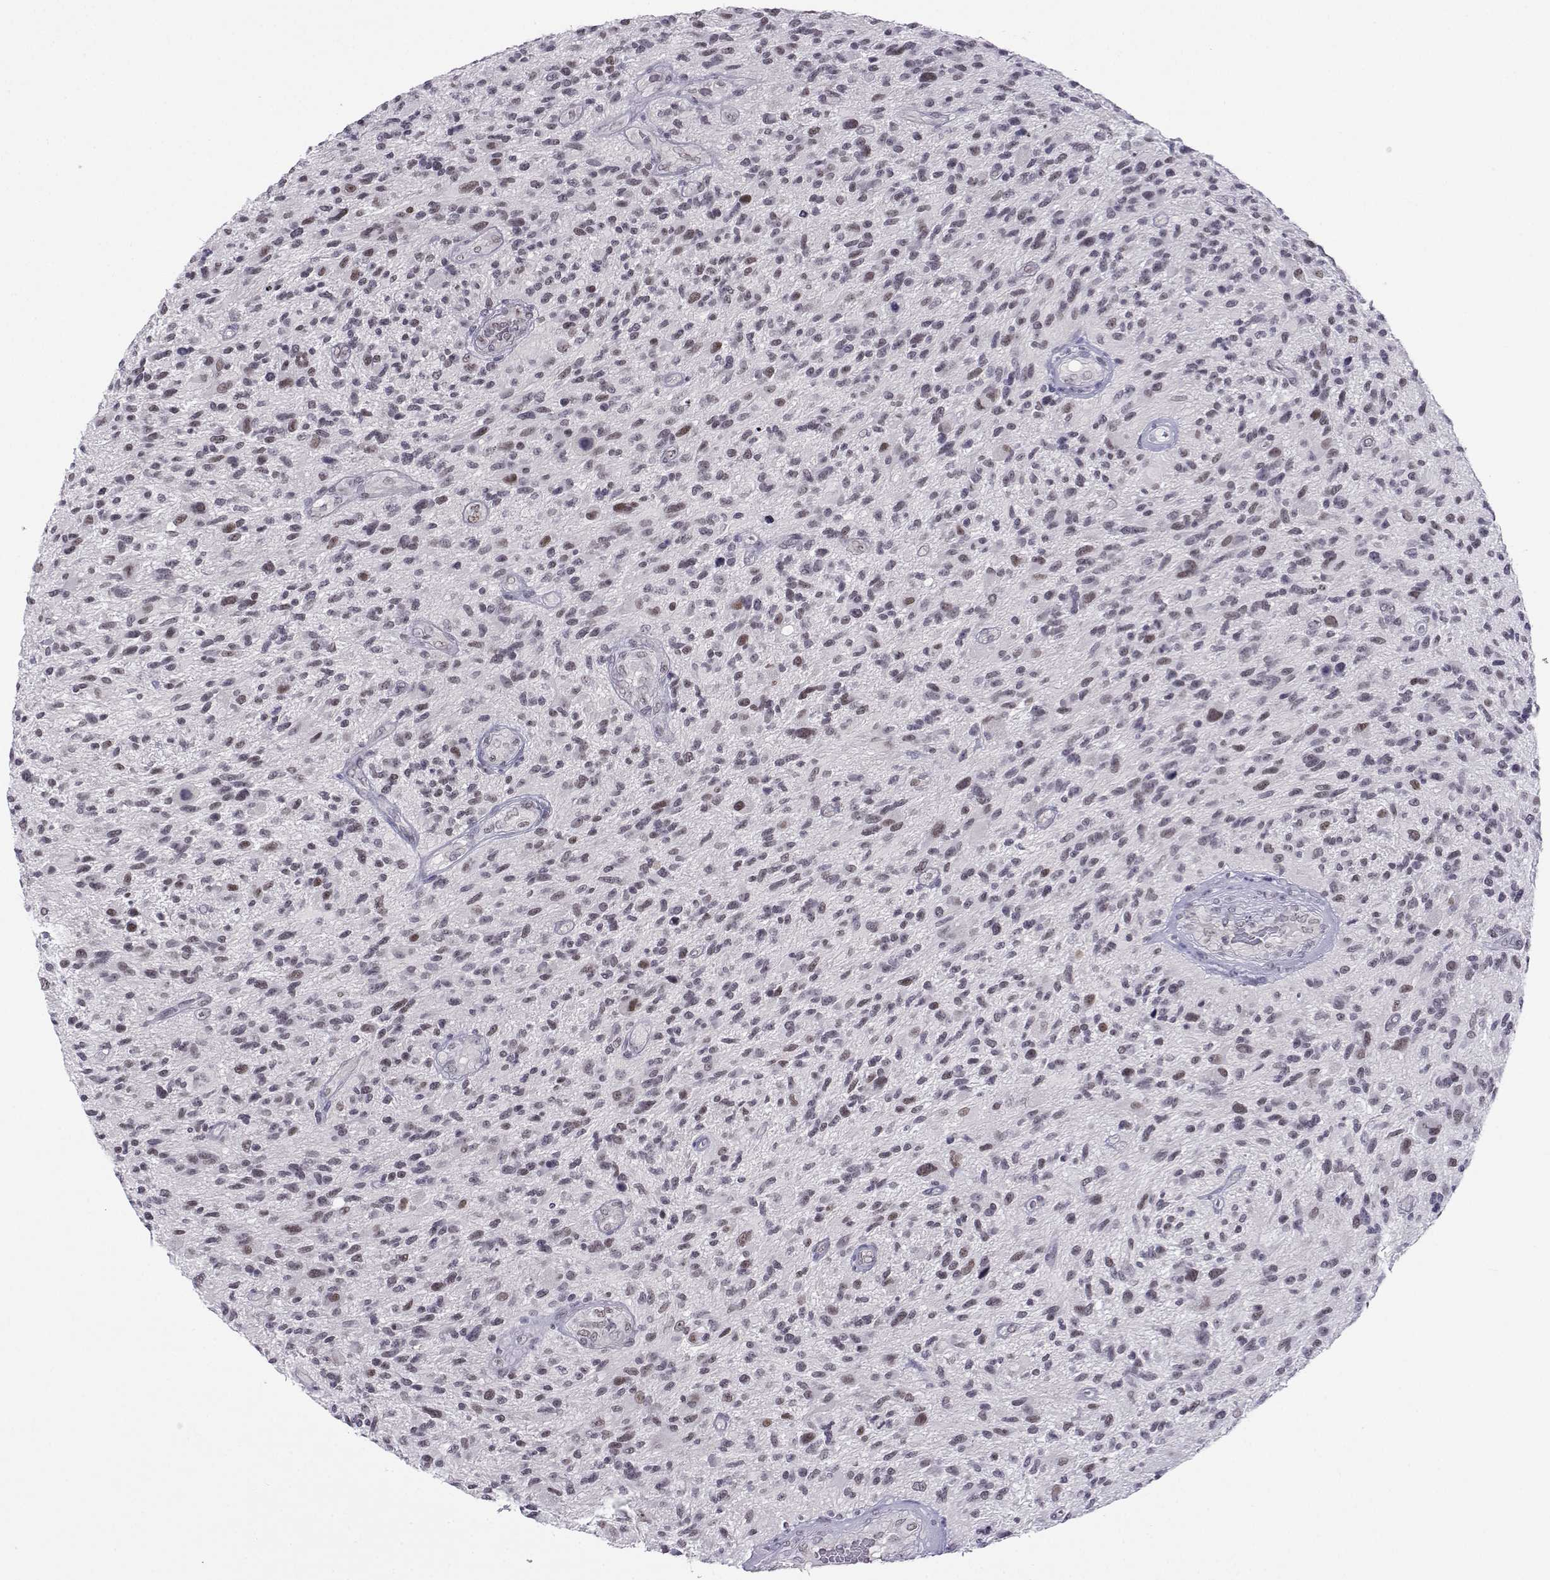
{"staining": {"intensity": "negative", "quantity": "none", "location": "none"}, "tissue": "glioma", "cell_type": "Tumor cells", "image_type": "cancer", "snomed": [{"axis": "morphology", "description": "Glioma, malignant, High grade"}, {"axis": "topography", "description": "Brain"}], "caption": "Immunohistochemical staining of glioma exhibits no significant expression in tumor cells.", "gene": "MED26", "patient": {"sex": "male", "age": 47}}